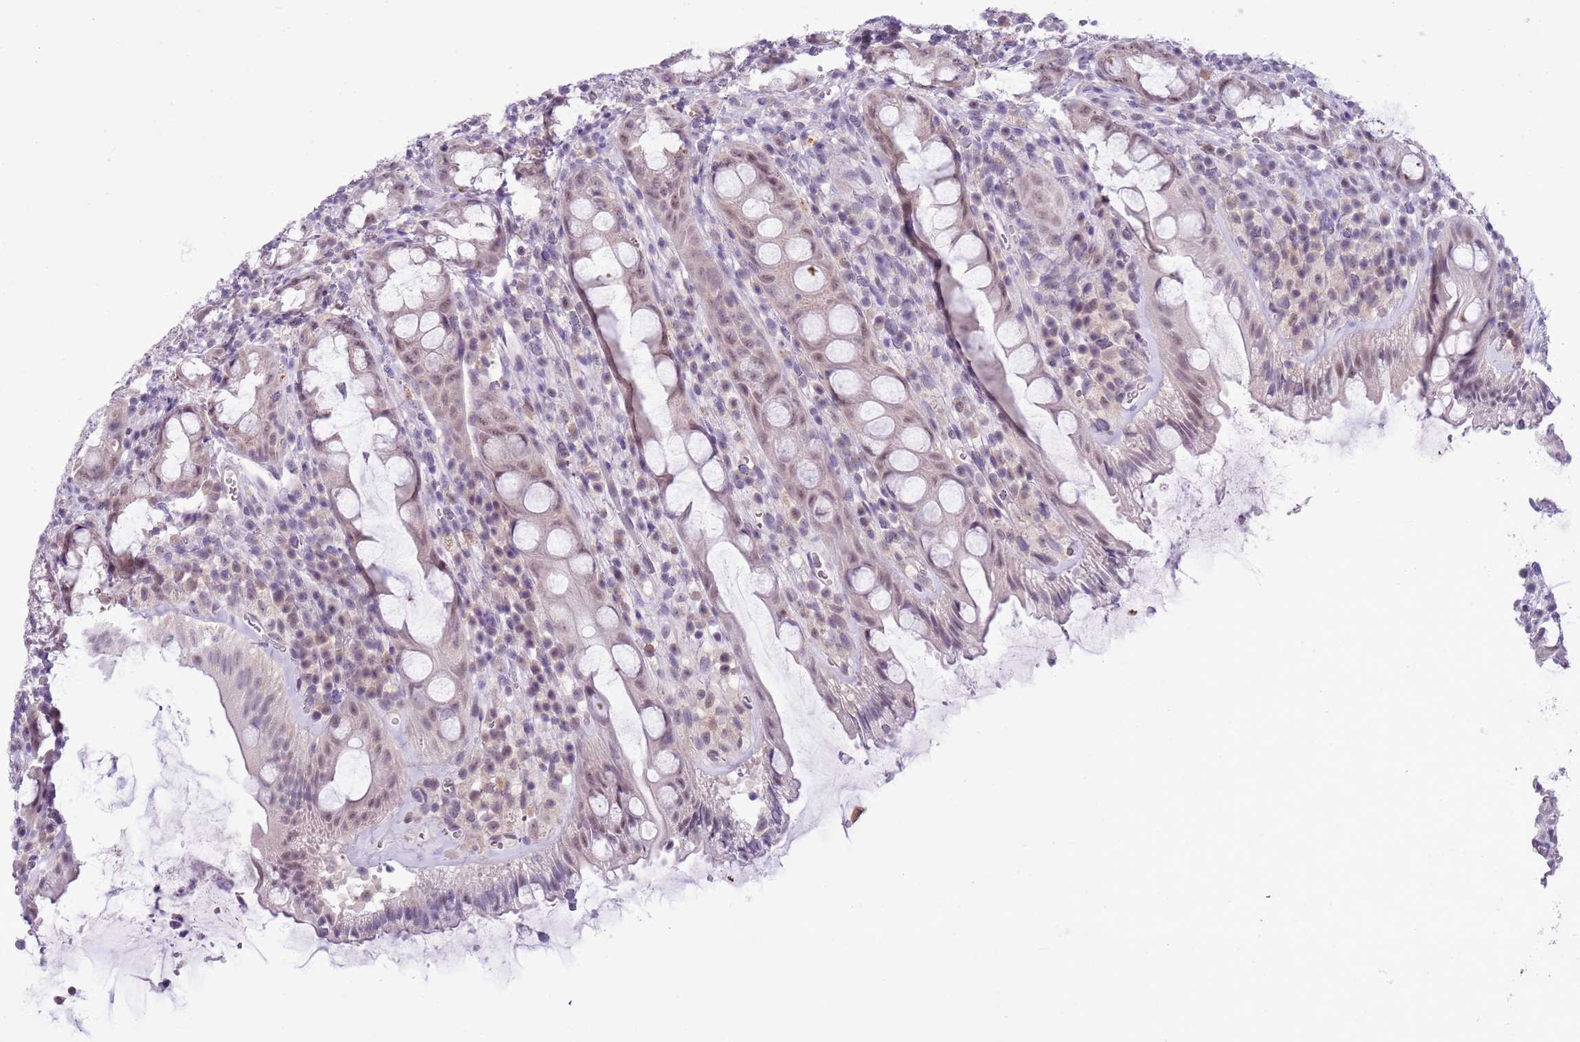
{"staining": {"intensity": "weak", "quantity": "<25%", "location": "nuclear"}, "tissue": "rectum", "cell_type": "Glandular cells", "image_type": "normal", "snomed": [{"axis": "morphology", "description": "Normal tissue, NOS"}, {"axis": "topography", "description": "Rectum"}], "caption": "There is no significant staining in glandular cells of rectum. (DAB immunohistochemistry, high magnification).", "gene": "FAM120C", "patient": {"sex": "female", "age": 57}}